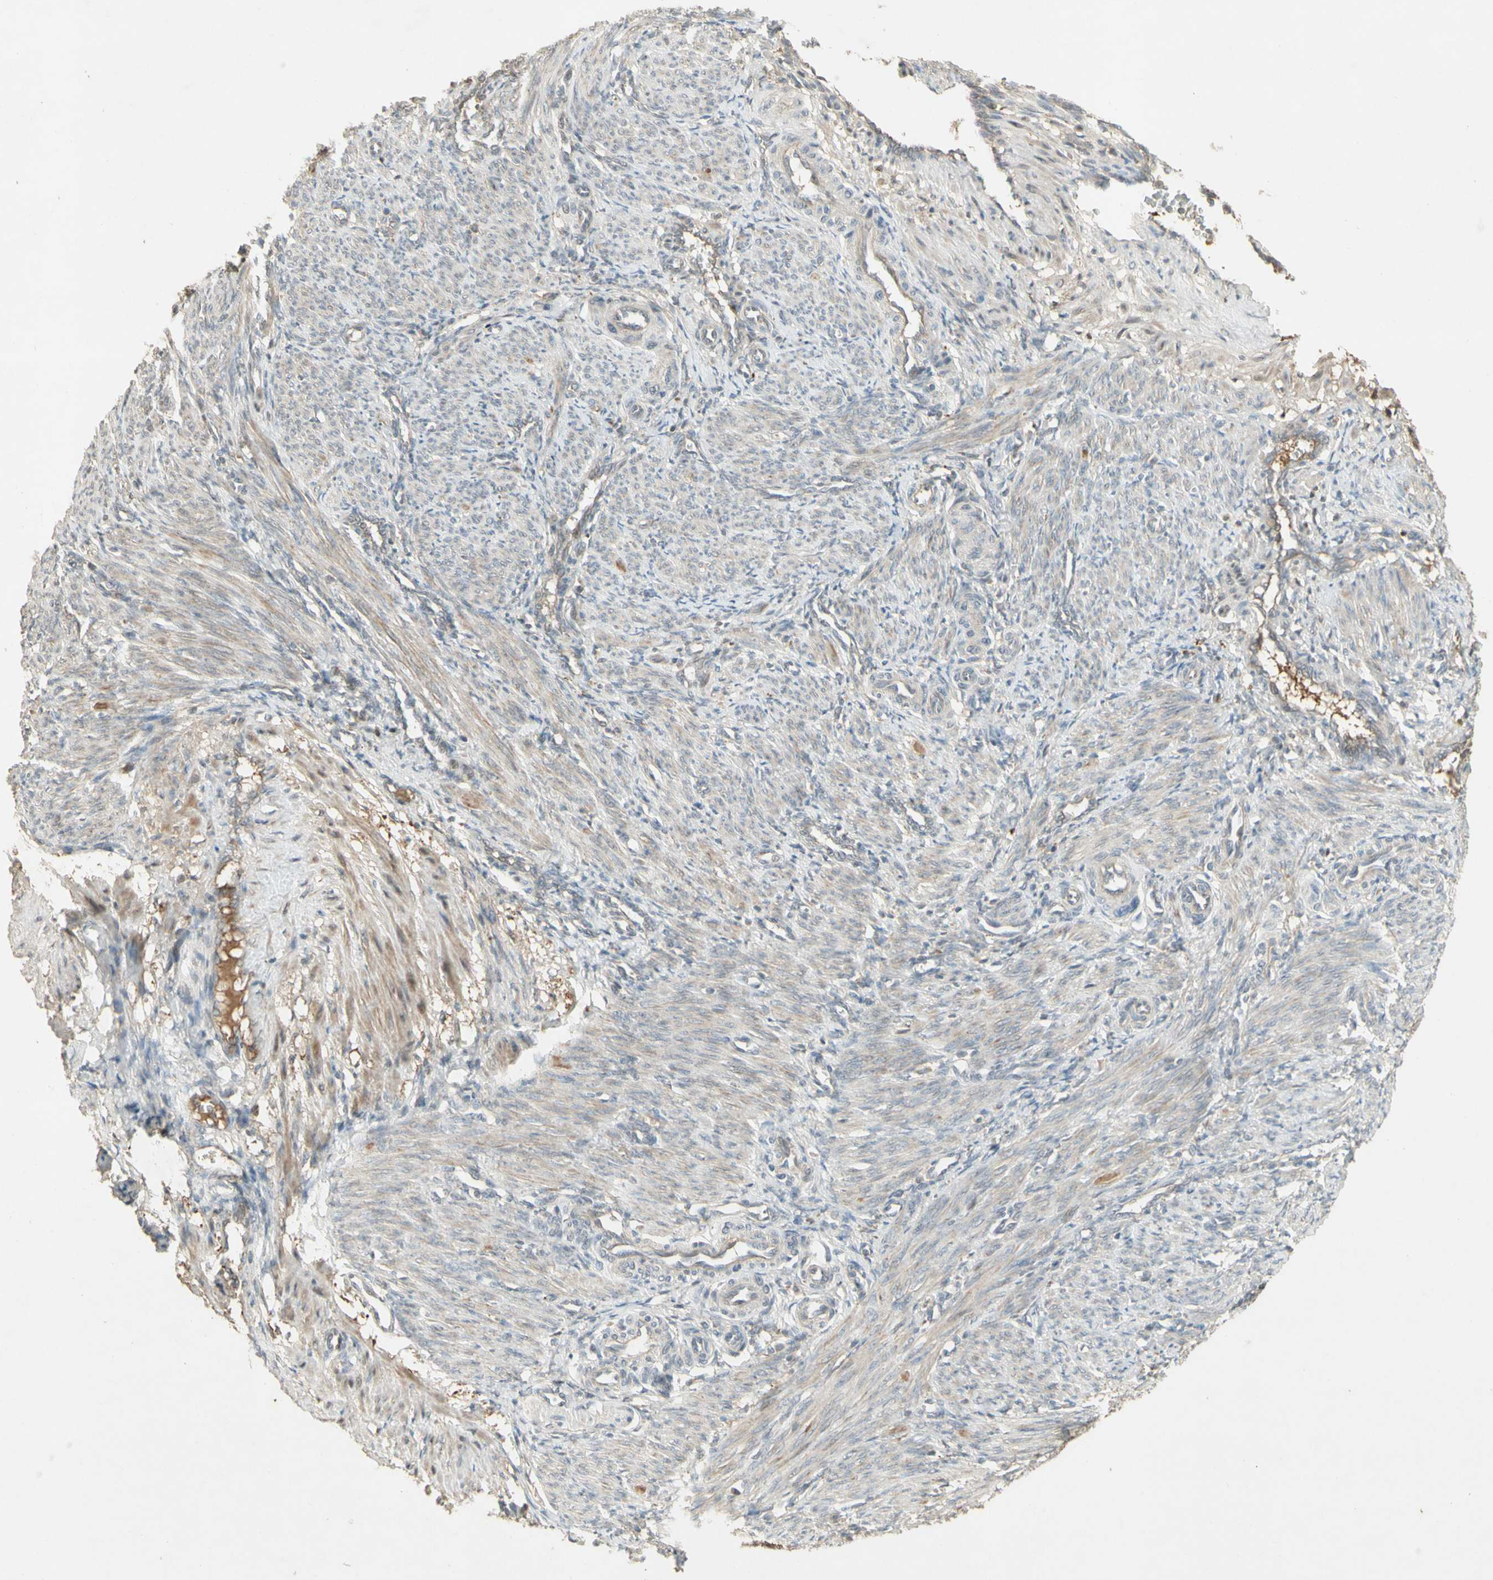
{"staining": {"intensity": "weak", "quantity": ">75%", "location": "cytoplasmic/membranous"}, "tissue": "smooth muscle", "cell_type": "Smooth muscle cells", "image_type": "normal", "snomed": [{"axis": "morphology", "description": "Normal tissue, NOS"}, {"axis": "topography", "description": "Endometrium"}], "caption": "IHC (DAB) staining of normal smooth muscle demonstrates weak cytoplasmic/membranous protein staining in approximately >75% of smooth muscle cells.", "gene": "NRG4", "patient": {"sex": "female", "age": 33}}